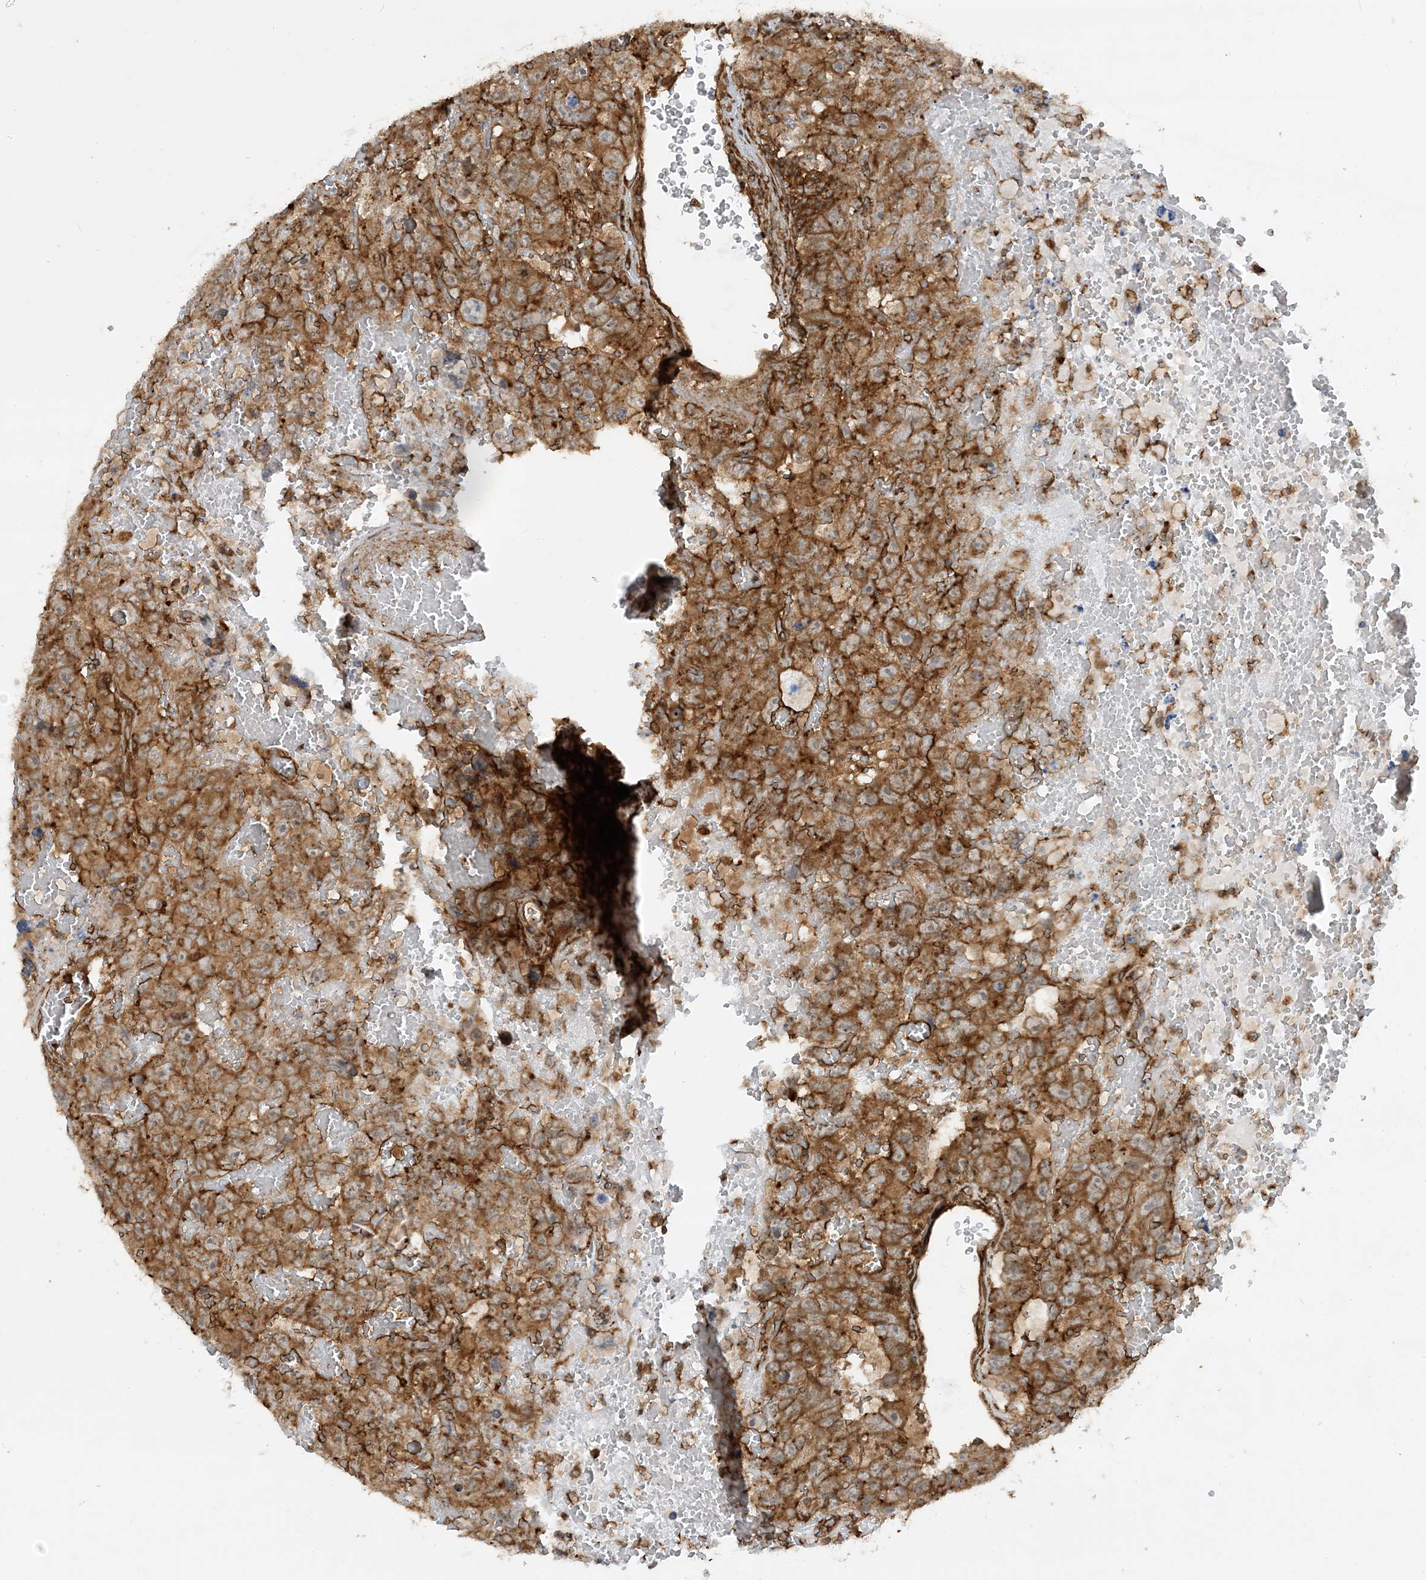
{"staining": {"intensity": "moderate", "quantity": ">75%", "location": "cytoplasmic/membranous"}, "tissue": "testis cancer", "cell_type": "Tumor cells", "image_type": "cancer", "snomed": [{"axis": "morphology", "description": "Carcinoma, Embryonal, NOS"}, {"axis": "topography", "description": "Testis"}], "caption": "Testis embryonal carcinoma was stained to show a protein in brown. There is medium levels of moderate cytoplasmic/membranous expression in about >75% of tumor cells. (Stains: DAB (3,3'-diaminobenzidine) in brown, nuclei in blue, Microscopy: brightfield microscopy at high magnification).", "gene": "STAM2", "patient": {"sex": "male", "age": 45}}